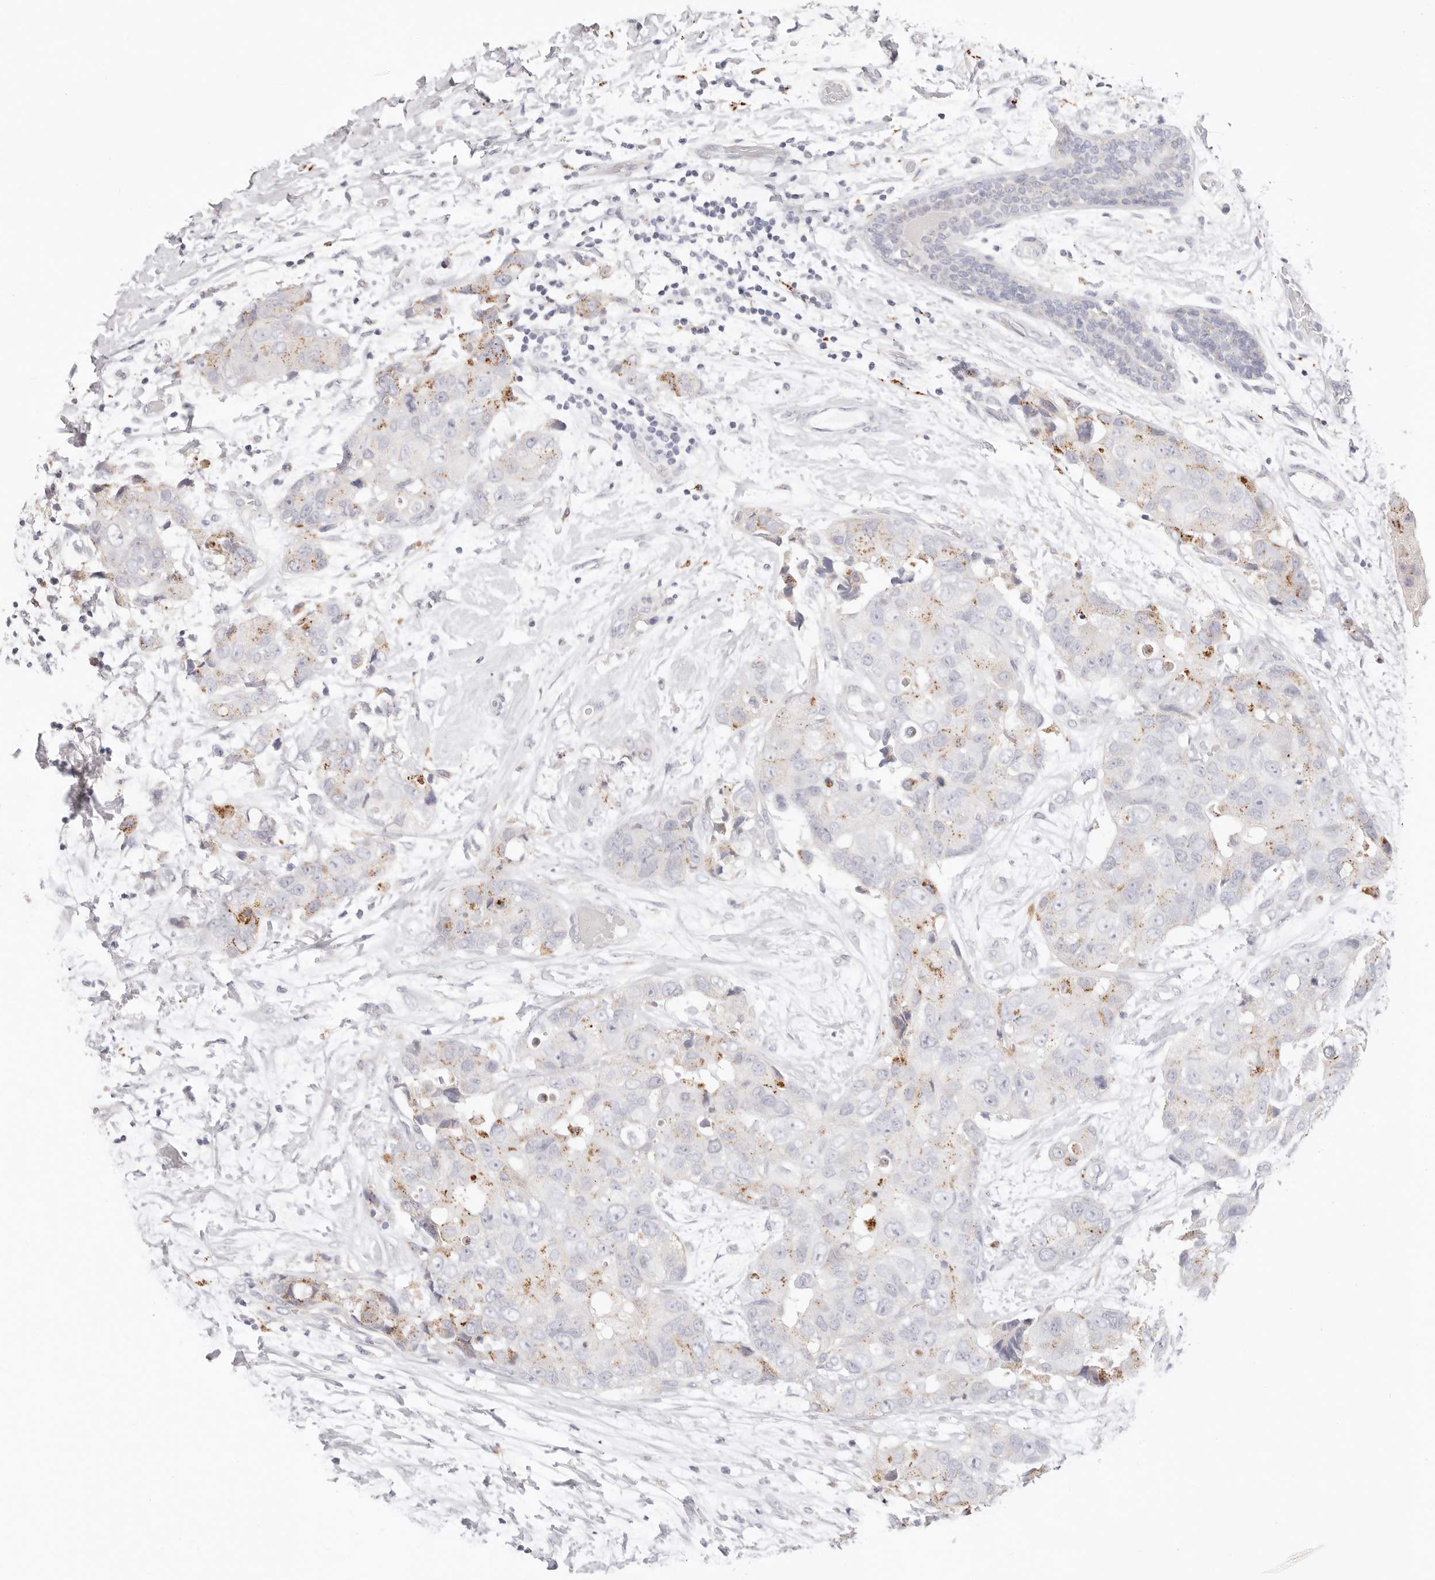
{"staining": {"intensity": "moderate", "quantity": "<25%", "location": "cytoplasmic/membranous"}, "tissue": "breast cancer", "cell_type": "Tumor cells", "image_type": "cancer", "snomed": [{"axis": "morphology", "description": "Duct carcinoma"}, {"axis": "topography", "description": "Breast"}], "caption": "Immunohistochemistry (IHC) (DAB) staining of human breast cancer demonstrates moderate cytoplasmic/membranous protein staining in about <25% of tumor cells.", "gene": "STKLD1", "patient": {"sex": "female", "age": 62}}